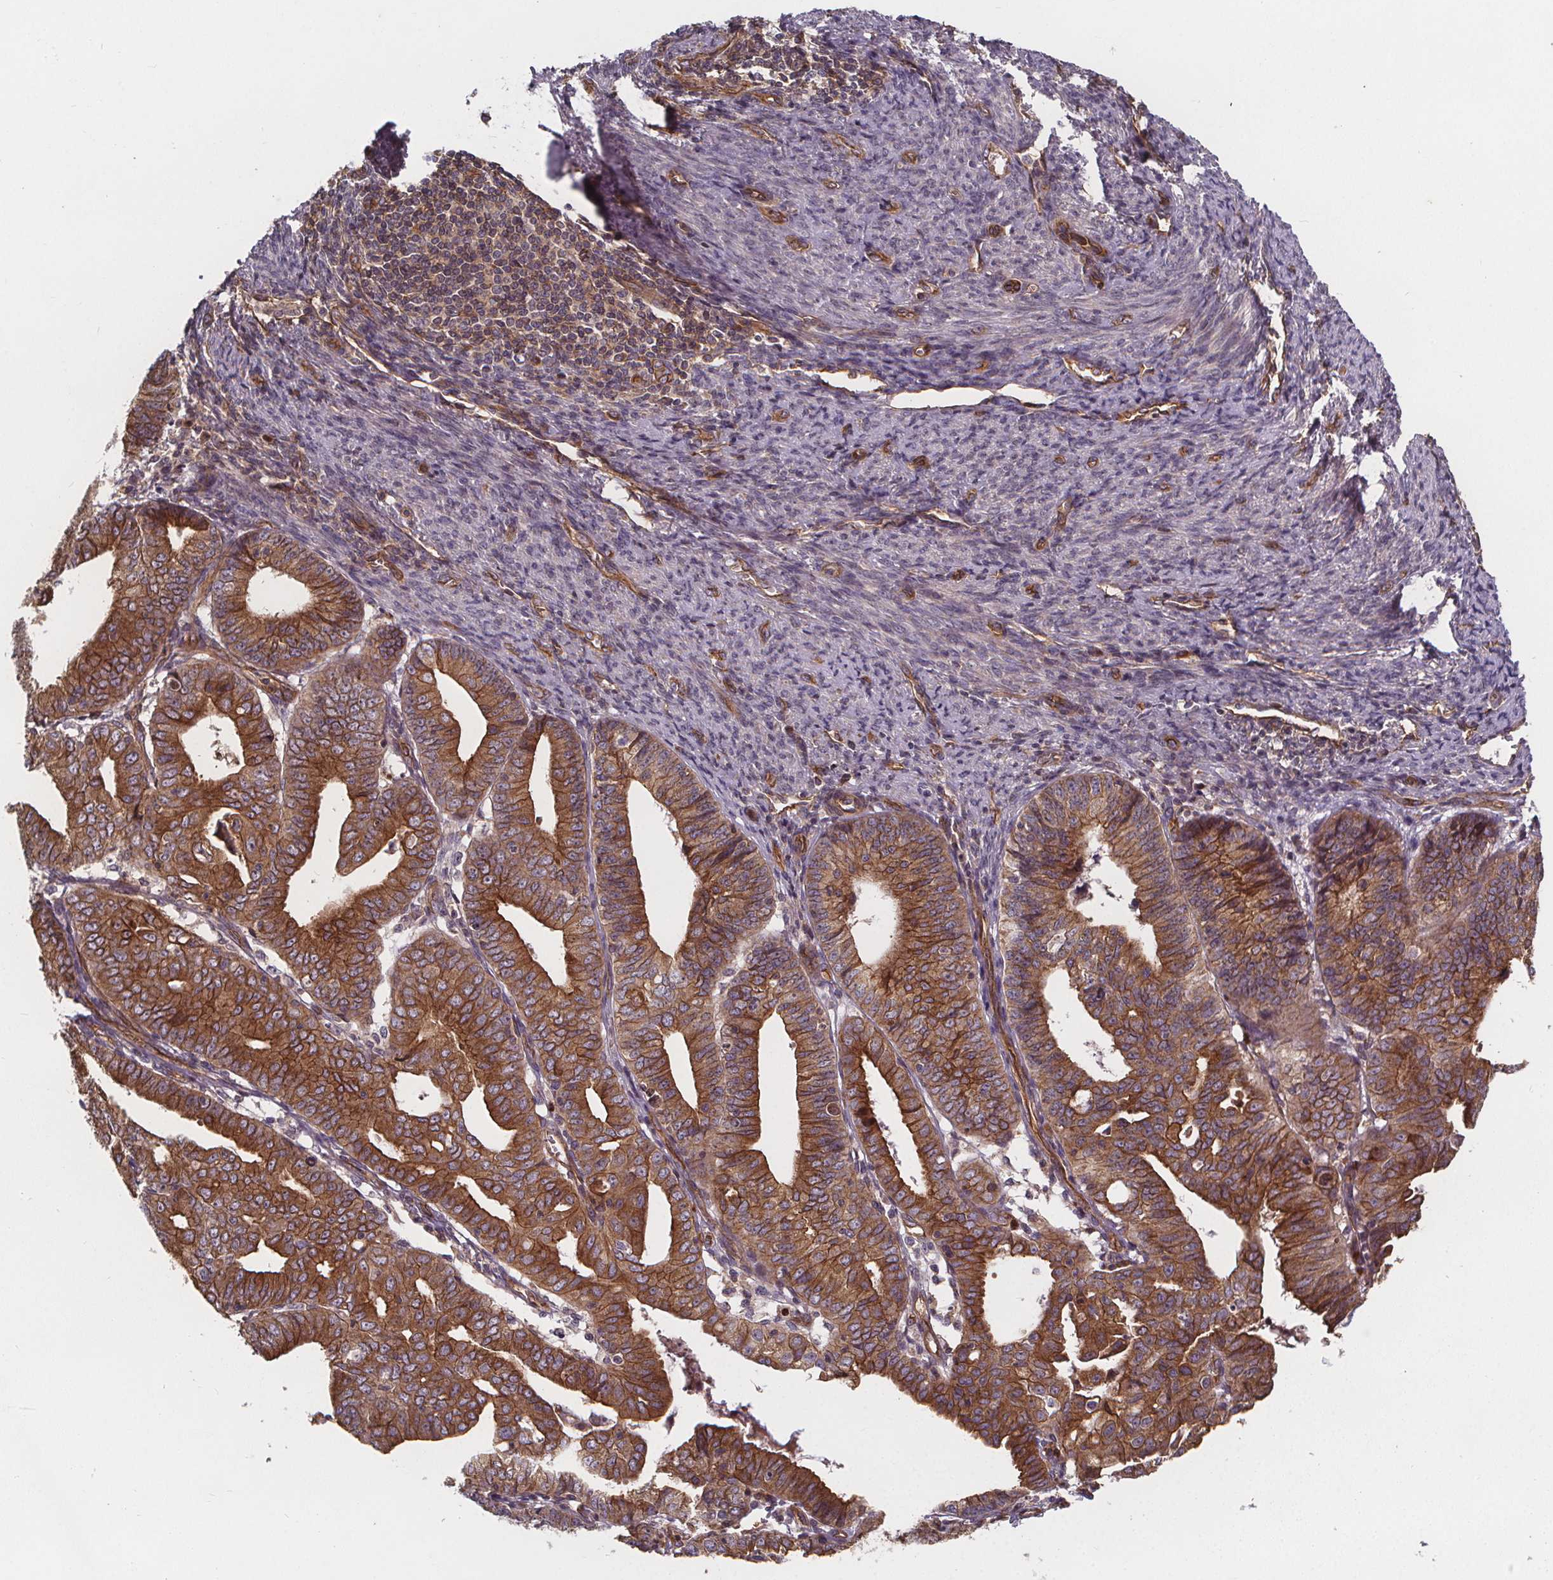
{"staining": {"intensity": "strong", "quantity": ">75%", "location": "cytoplasmic/membranous"}, "tissue": "endometrial cancer", "cell_type": "Tumor cells", "image_type": "cancer", "snomed": [{"axis": "morphology", "description": "Adenocarcinoma, NOS"}, {"axis": "topography", "description": "Endometrium"}], "caption": "Protein expression analysis of human endometrial cancer (adenocarcinoma) reveals strong cytoplasmic/membranous staining in approximately >75% of tumor cells. (DAB IHC with brightfield microscopy, high magnification).", "gene": "CLINT1", "patient": {"sex": "female", "age": 56}}